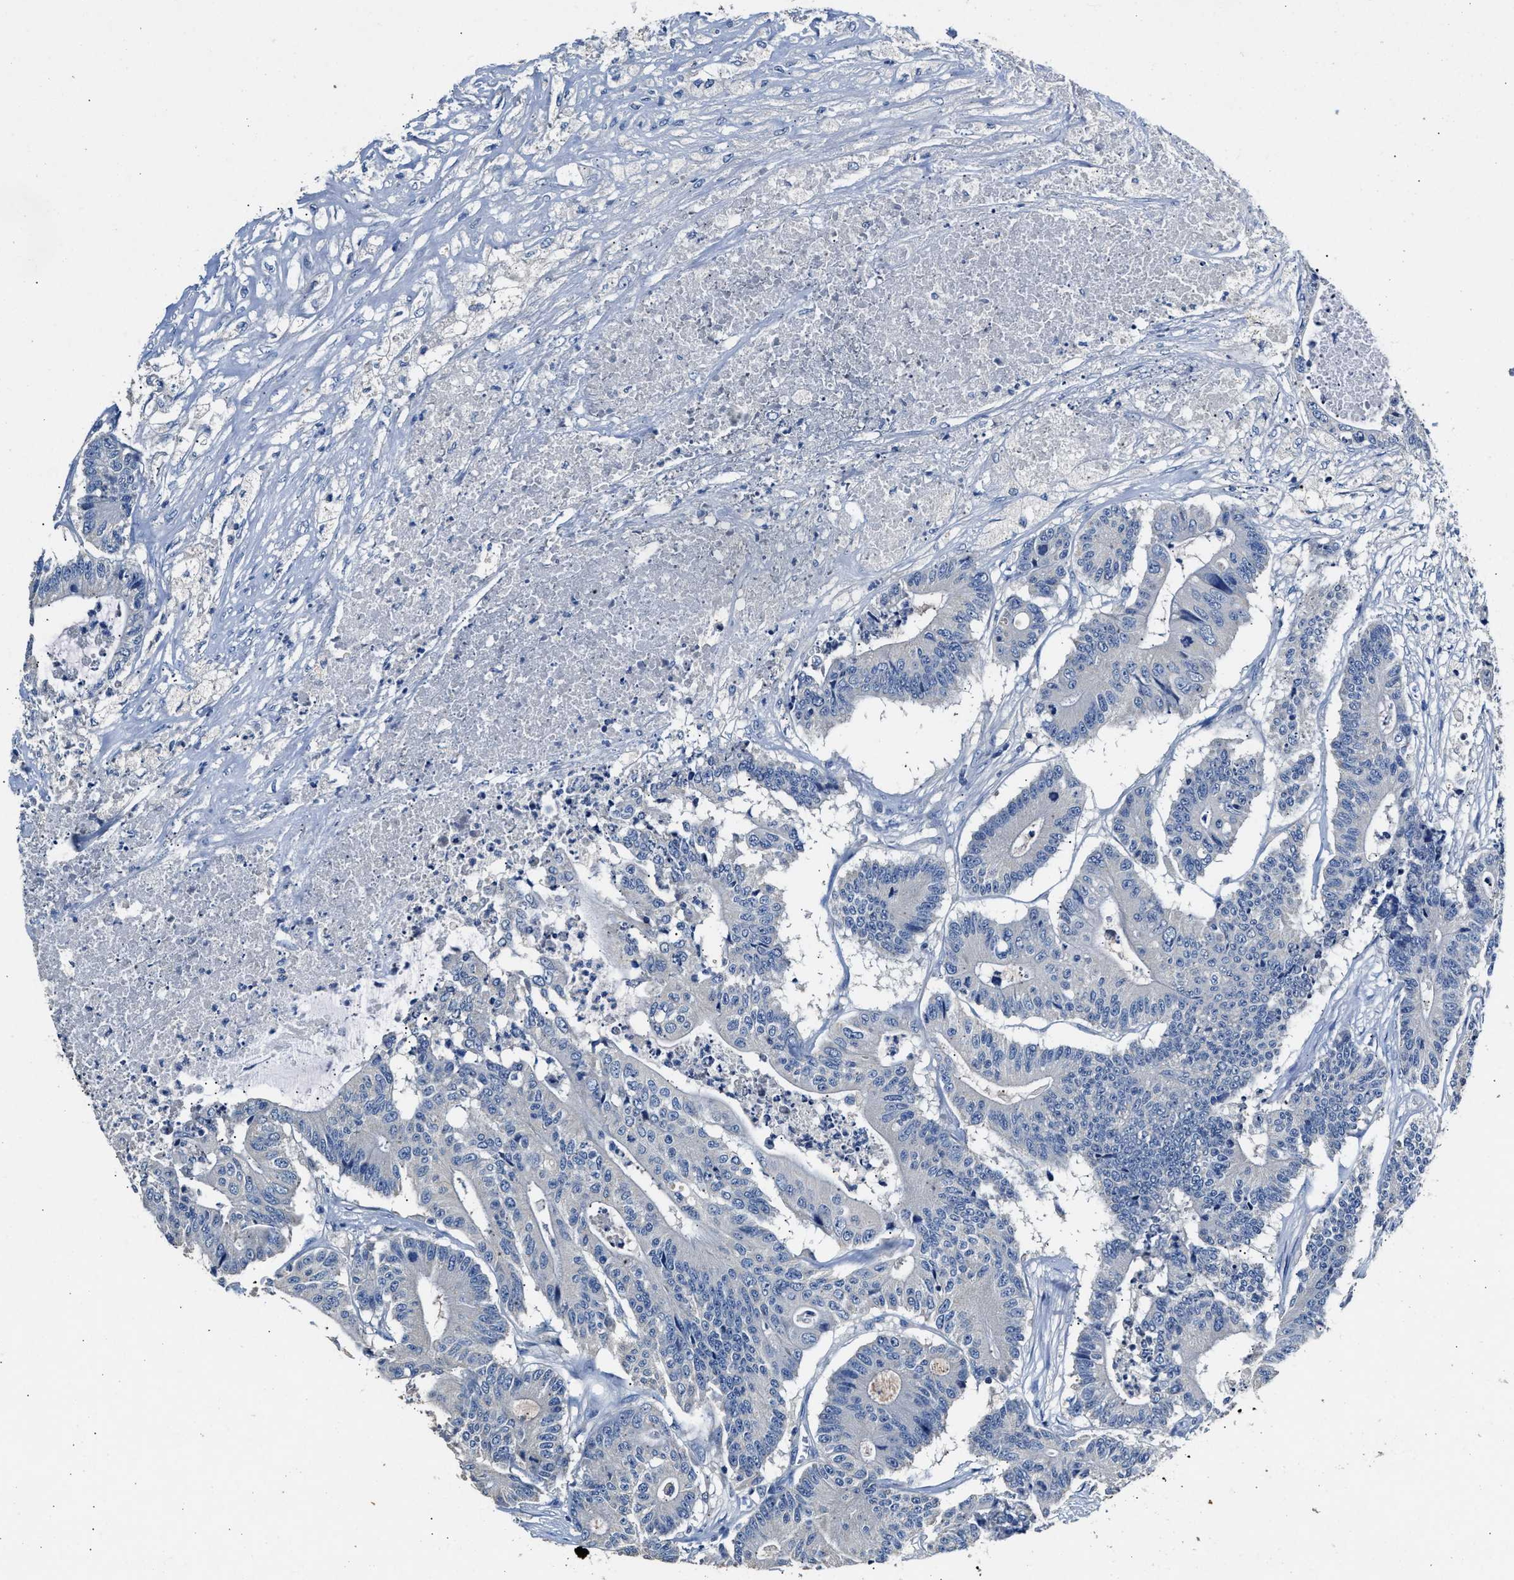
{"staining": {"intensity": "negative", "quantity": "none", "location": "none"}, "tissue": "colorectal cancer", "cell_type": "Tumor cells", "image_type": "cancer", "snomed": [{"axis": "morphology", "description": "Adenocarcinoma, NOS"}, {"axis": "topography", "description": "Colon"}], "caption": "This is an immunohistochemistry (IHC) photomicrograph of human adenocarcinoma (colorectal). There is no positivity in tumor cells.", "gene": "SLCO2B1", "patient": {"sex": "female", "age": 84}}